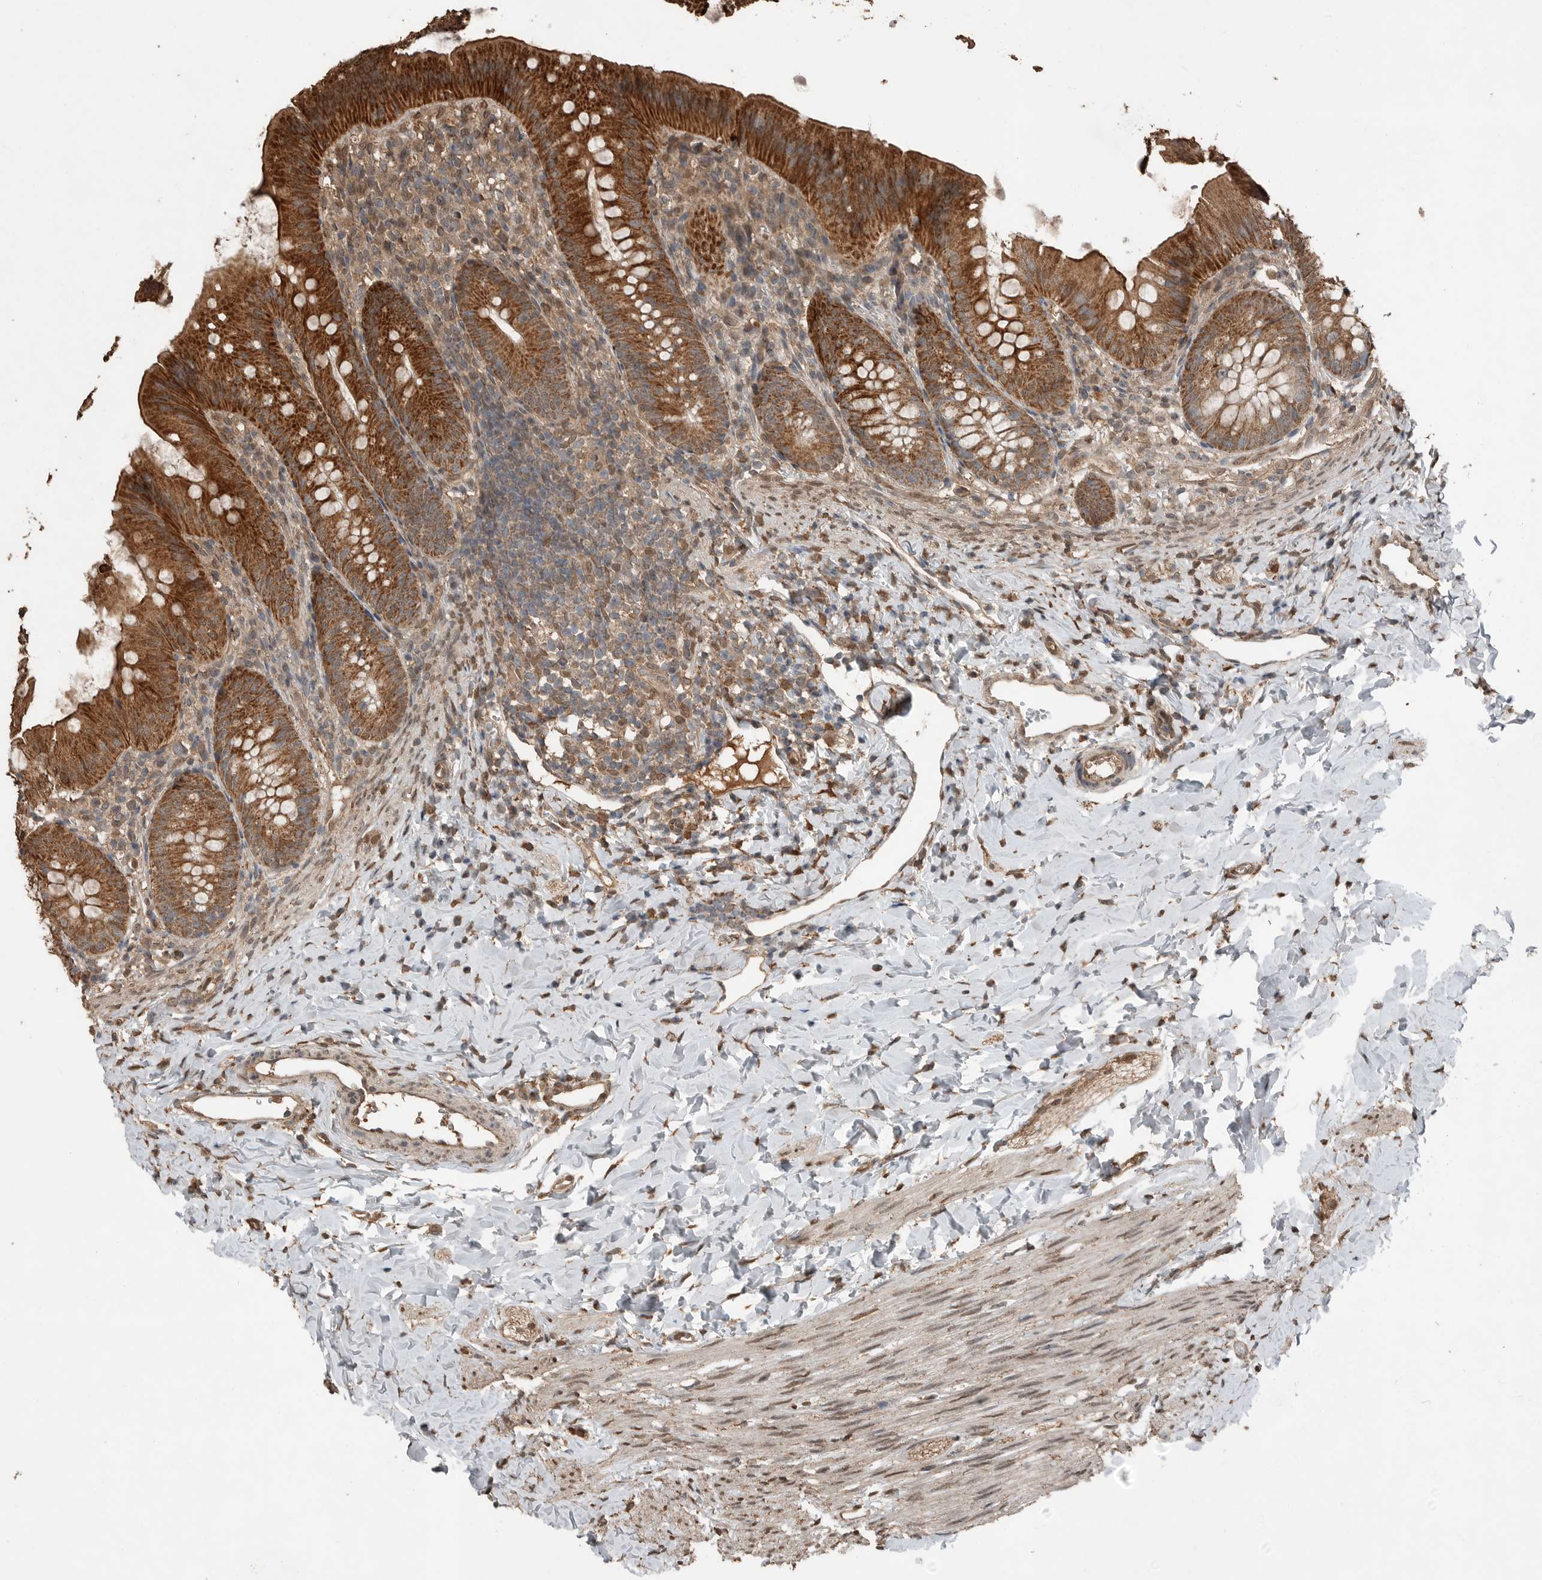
{"staining": {"intensity": "strong", "quantity": ">75%", "location": "cytoplasmic/membranous,nuclear"}, "tissue": "appendix", "cell_type": "Glandular cells", "image_type": "normal", "snomed": [{"axis": "morphology", "description": "Normal tissue, NOS"}, {"axis": "topography", "description": "Appendix"}], "caption": "High-magnification brightfield microscopy of unremarkable appendix stained with DAB (brown) and counterstained with hematoxylin (blue). glandular cells exhibit strong cytoplasmic/membranous,nuclear staining is identified in about>75% of cells.", "gene": "BLZF1", "patient": {"sex": "male", "age": 1}}